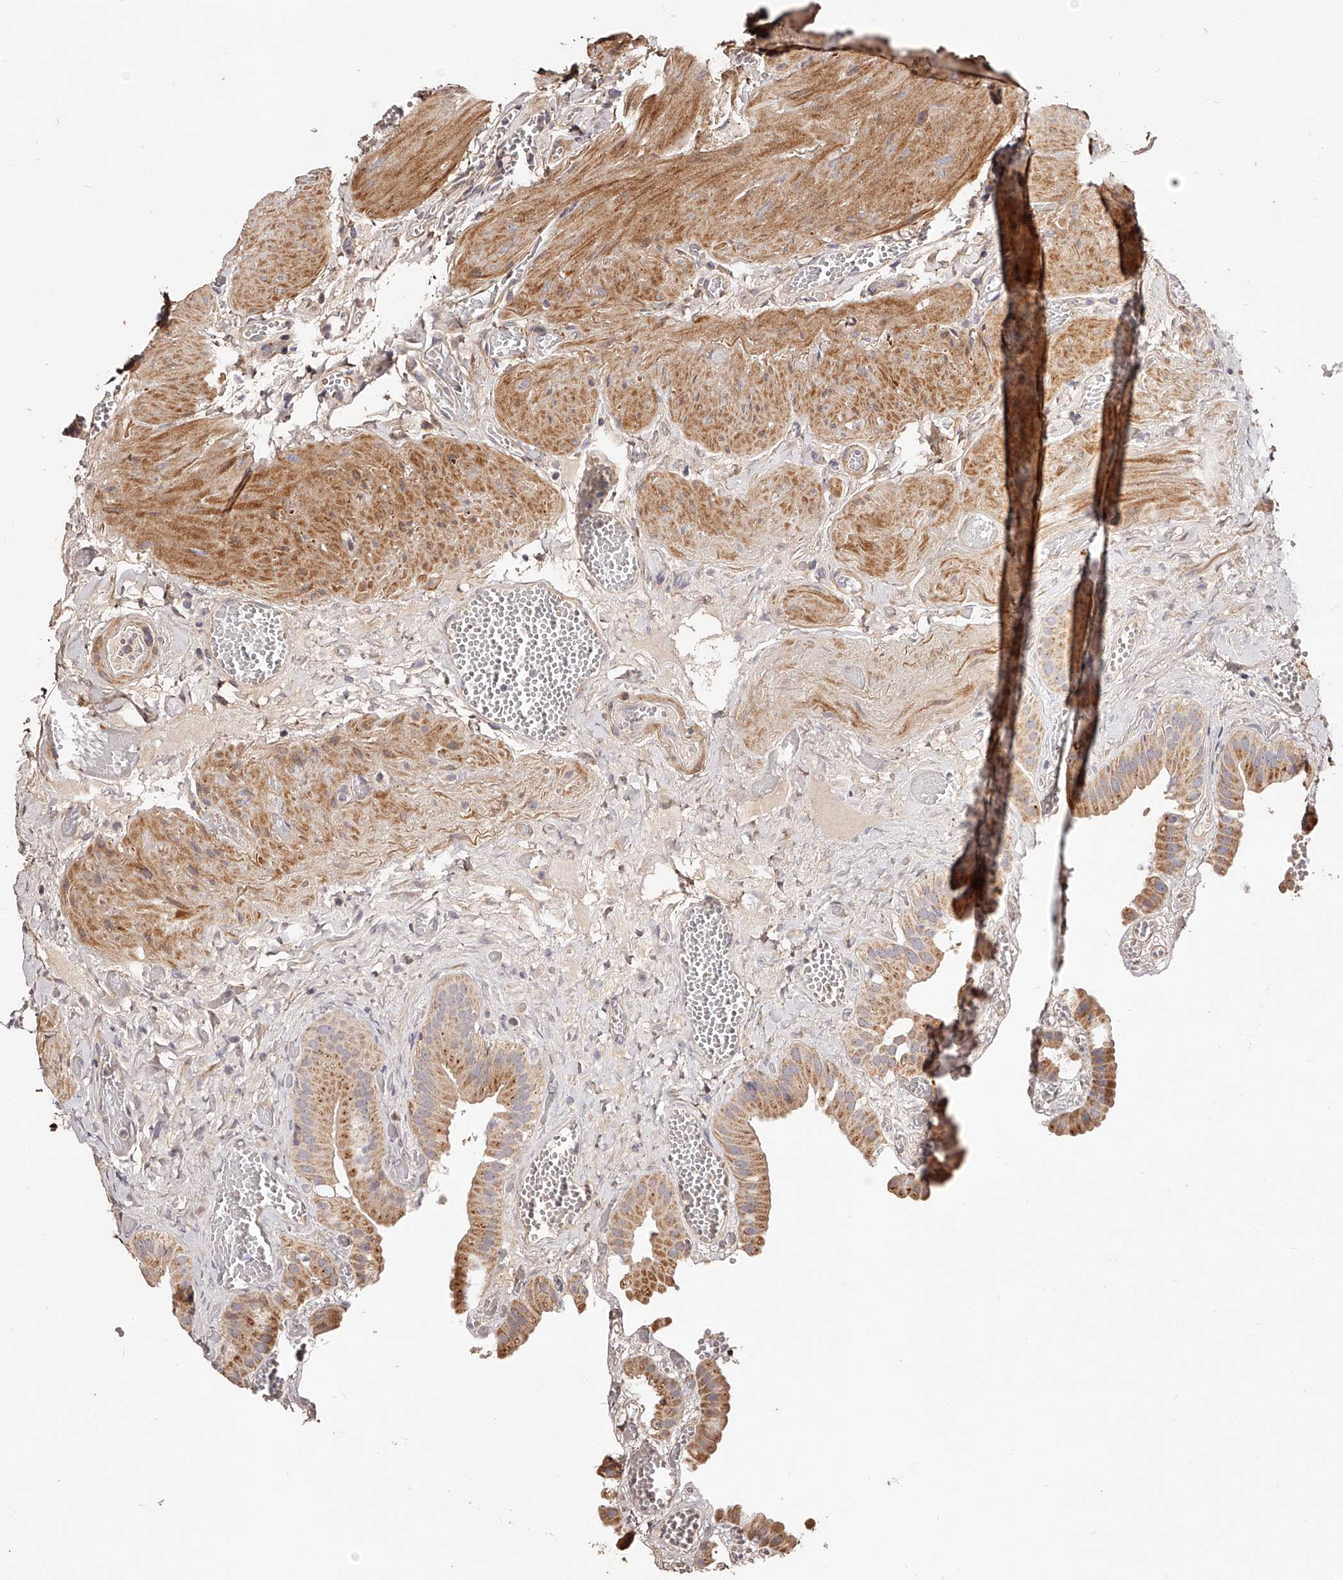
{"staining": {"intensity": "moderate", "quantity": "25%-75%", "location": "cytoplasmic/membranous"}, "tissue": "gallbladder", "cell_type": "Glandular cells", "image_type": "normal", "snomed": [{"axis": "morphology", "description": "Normal tissue, NOS"}, {"axis": "topography", "description": "Gallbladder"}], "caption": "A brown stain shows moderate cytoplasmic/membranous expression of a protein in glandular cells of unremarkable gallbladder. The protein of interest is shown in brown color, while the nuclei are stained blue.", "gene": "ZNF502", "patient": {"sex": "female", "age": 64}}